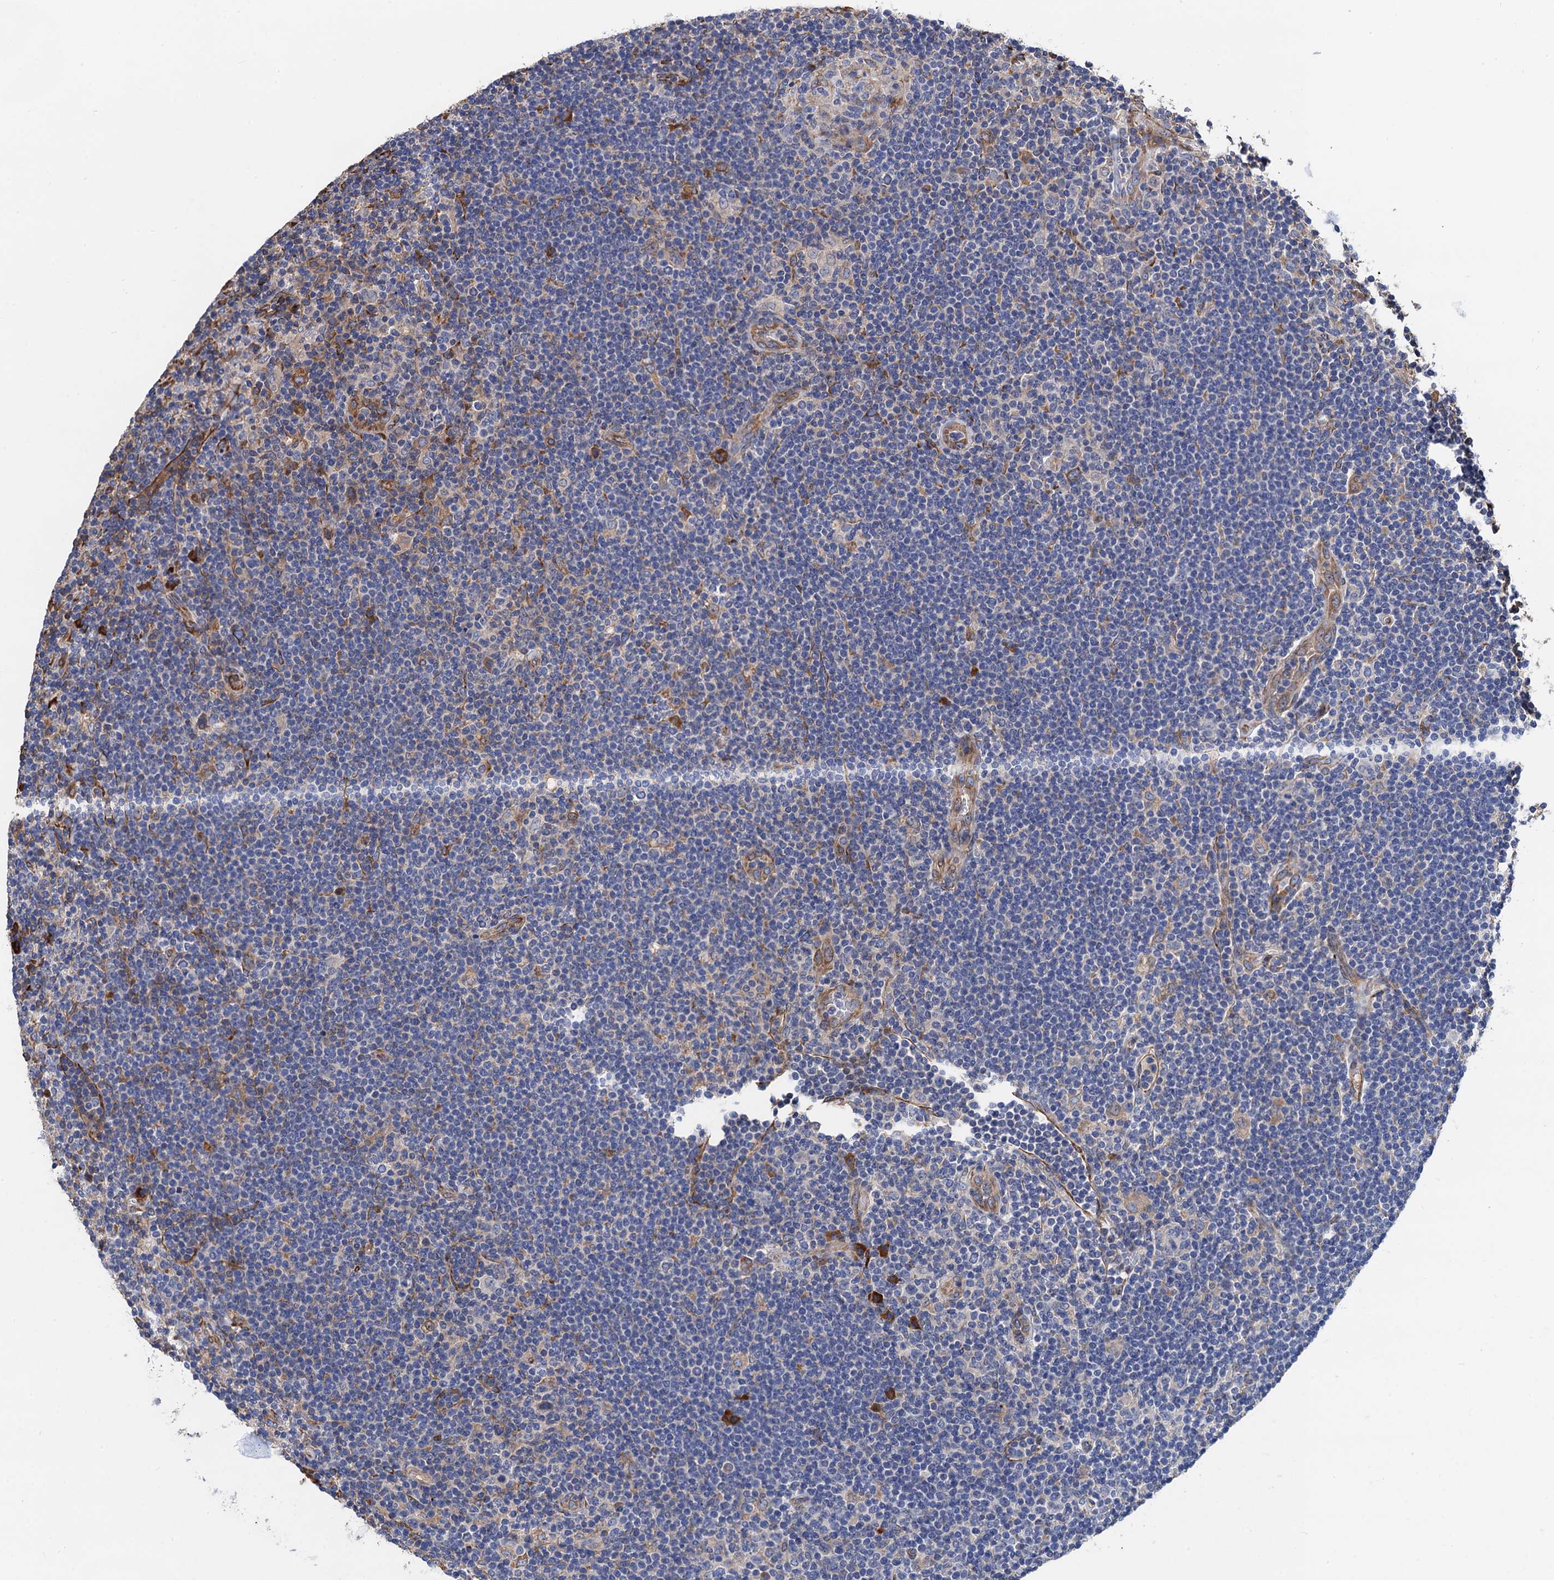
{"staining": {"intensity": "negative", "quantity": "none", "location": "none"}, "tissue": "lymphoma", "cell_type": "Tumor cells", "image_type": "cancer", "snomed": [{"axis": "morphology", "description": "Hodgkin's disease, NOS"}, {"axis": "topography", "description": "Lymph node"}], "caption": "There is no significant expression in tumor cells of Hodgkin's disease. The staining is performed using DAB brown chromogen with nuclei counter-stained in using hematoxylin.", "gene": "CNNM1", "patient": {"sex": "female", "age": 57}}